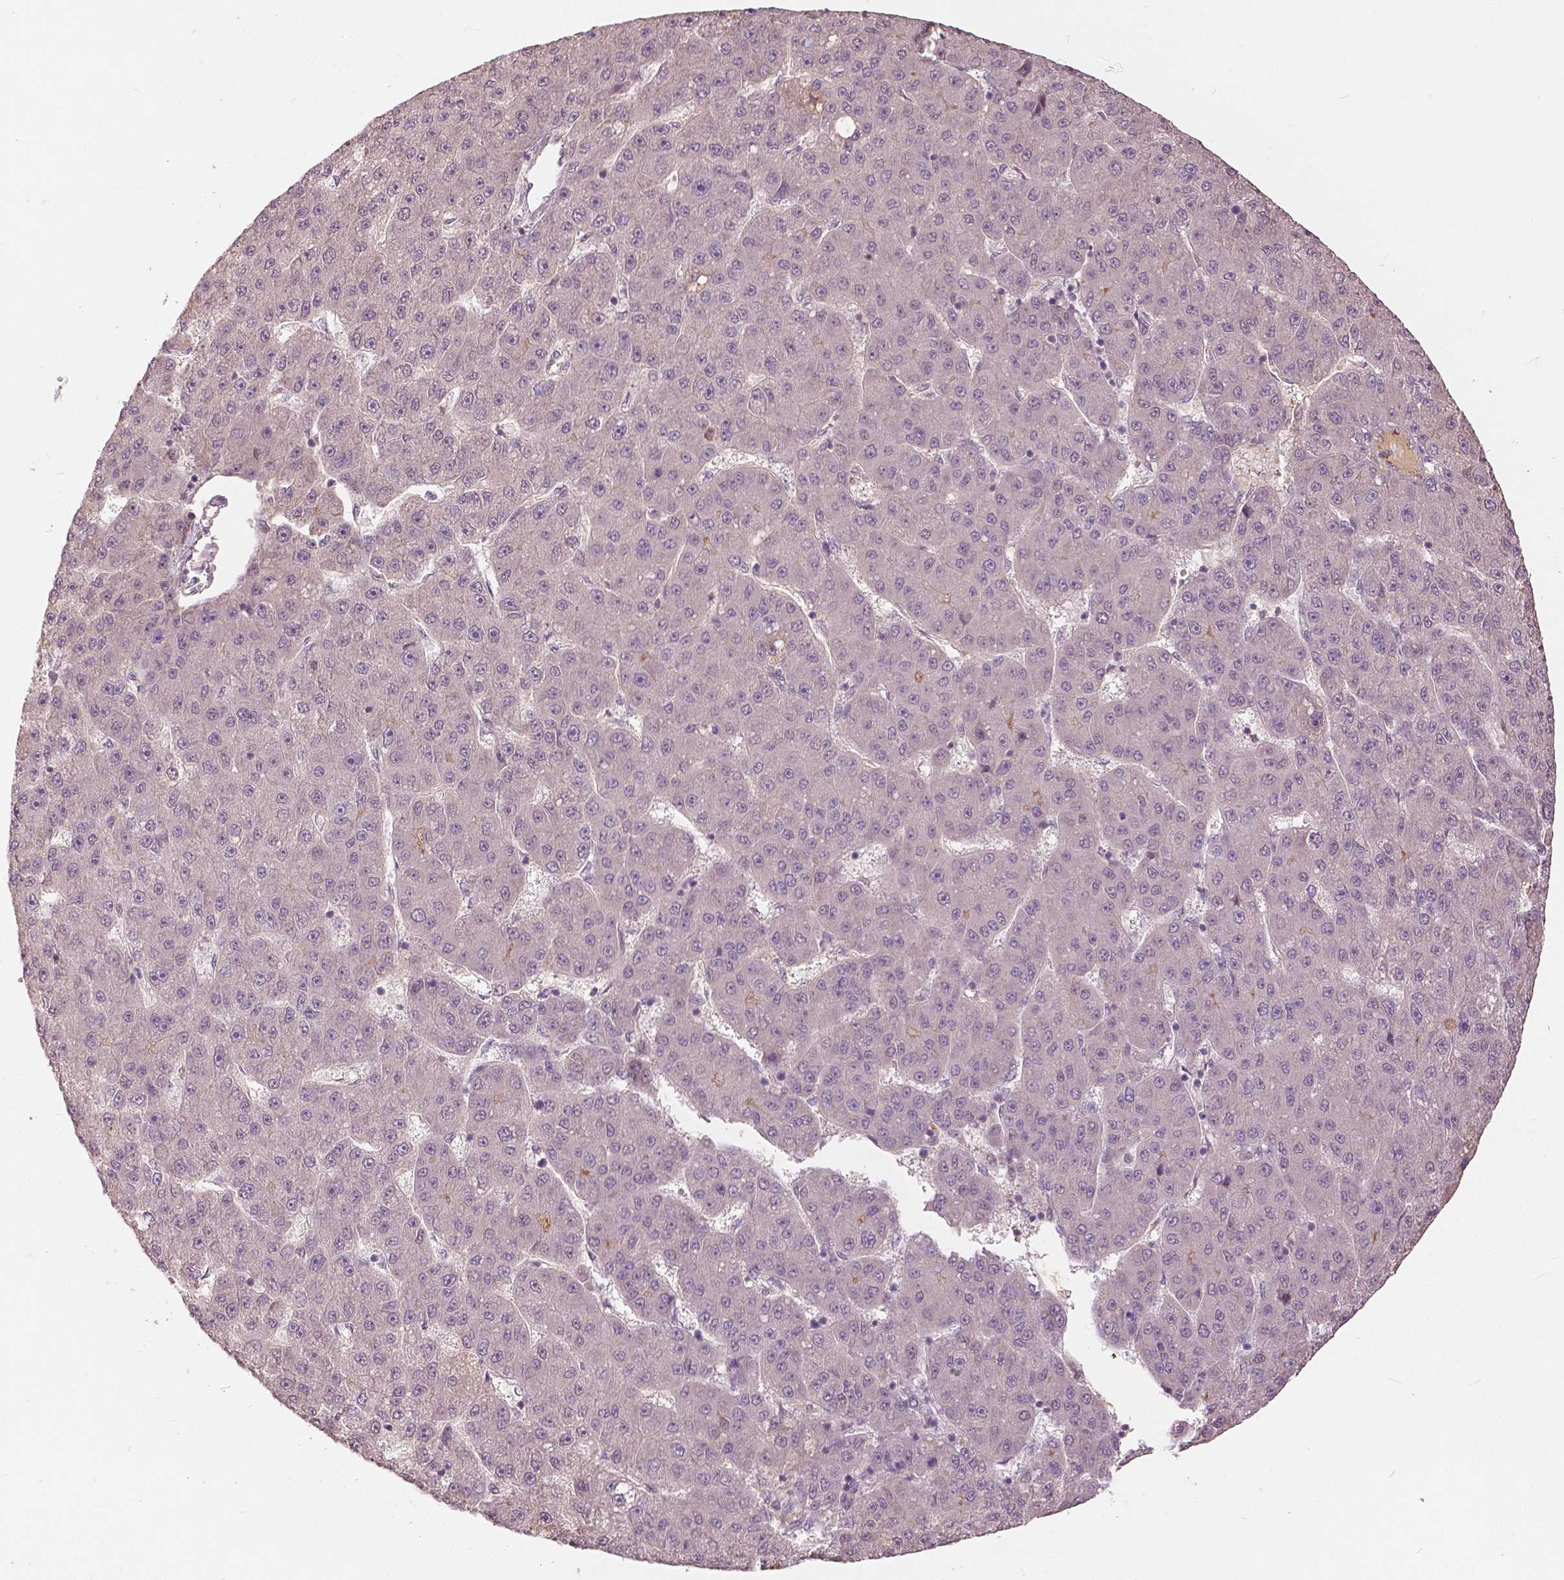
{"staining": {"intensity": "negative", "quantity": "none", "location": "none"}, "tissue": "liver cancer", "cell_type": "Tumor cells", "image_type": "cancer", "snomed": [{"axis": "morphology", "description": "Carcinoma, Hepatocellular, NOS"}, {"axis": "topography", "description": "Liver"}], "caption": "Liver cancer stained for a protein using IHC demonstrates no expression tumor cells.", "gene": "ANGPTL4", "patient": {"sex": "male", "age": 67}}